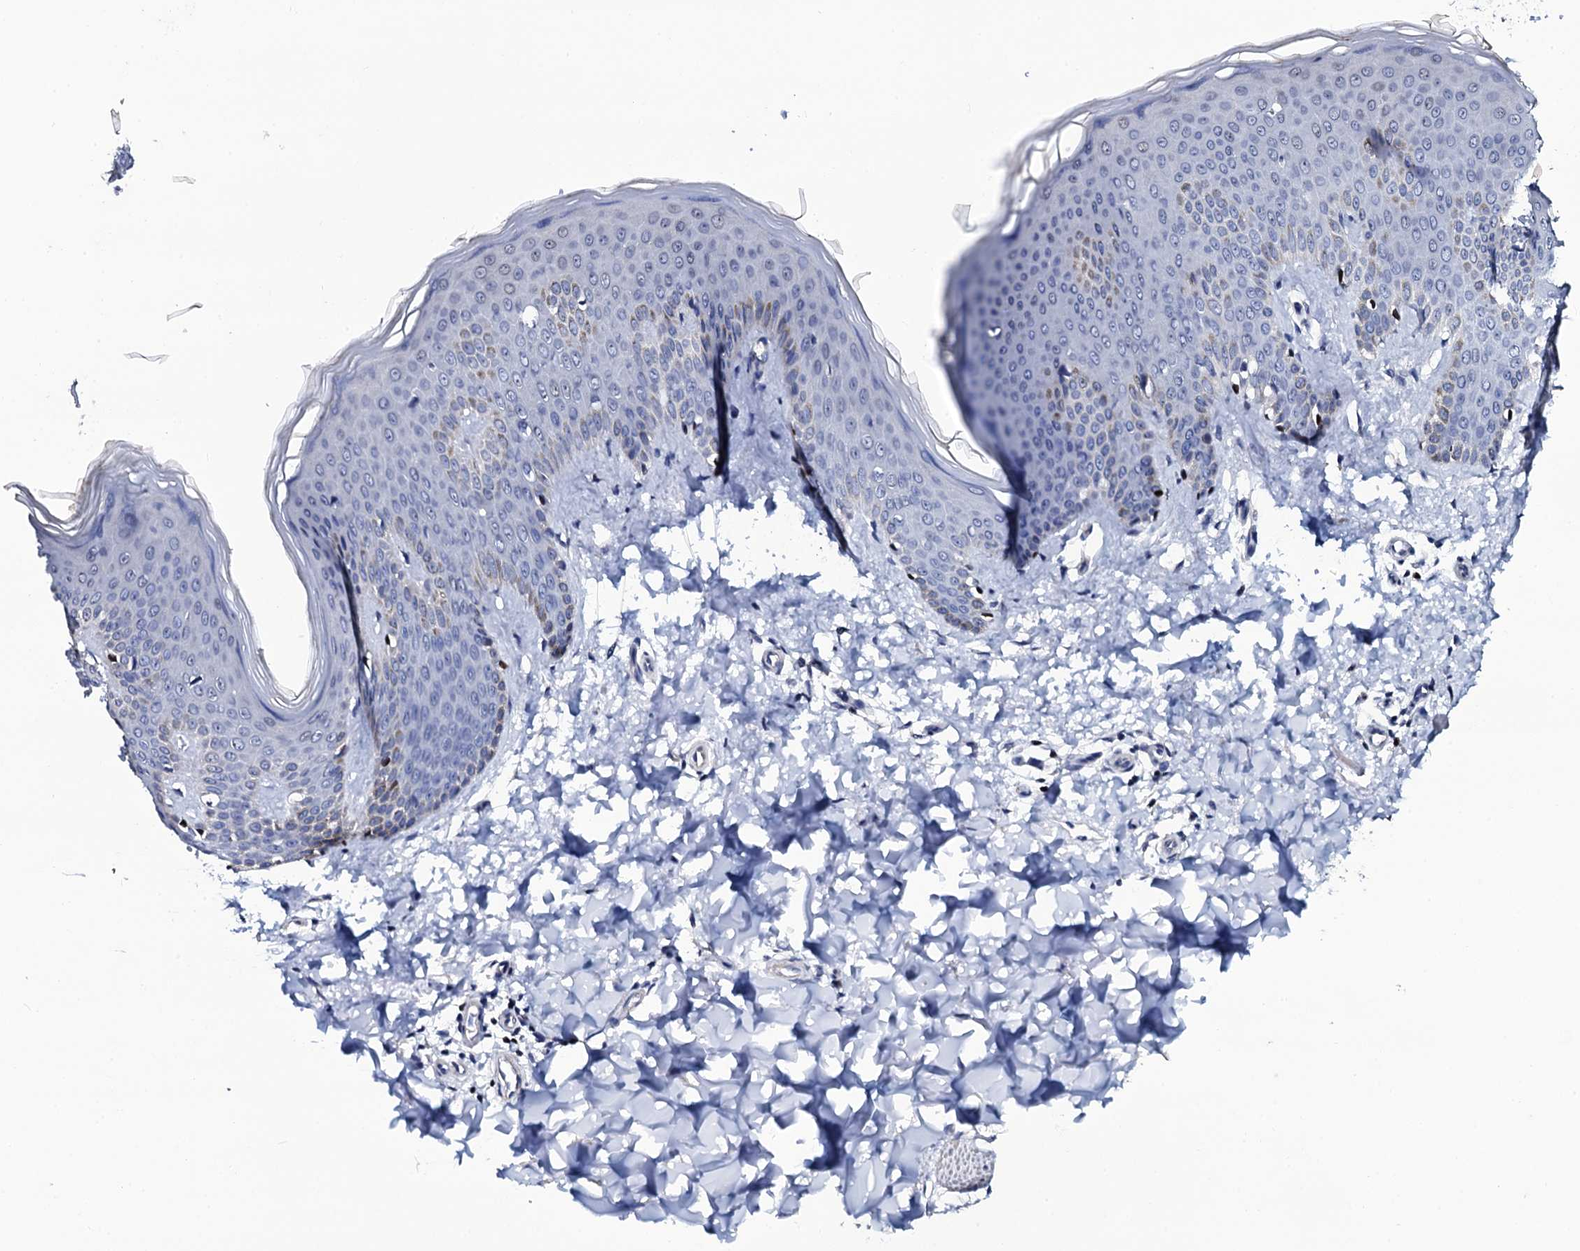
{"staining": {"intensity": "negative", "quantity": "none", "location": "none"}, "tissue": "skin", "cell_type": "Fibroblasts", "image_type": "normal", "snomed": [{"axis": "morphology", "description": "Normal tissue, NOS"}, {"axis": "topography", "description": "Skin"}], "caption": "There is no significant expression in fibroblasts of skin. (DAB (3,3'-diaminobenzidine) immunohistochemistry (IHC) with hematoxylin counter stain).", "gene": "NPM2", "patient": {"sex": "male", "age": 36}}